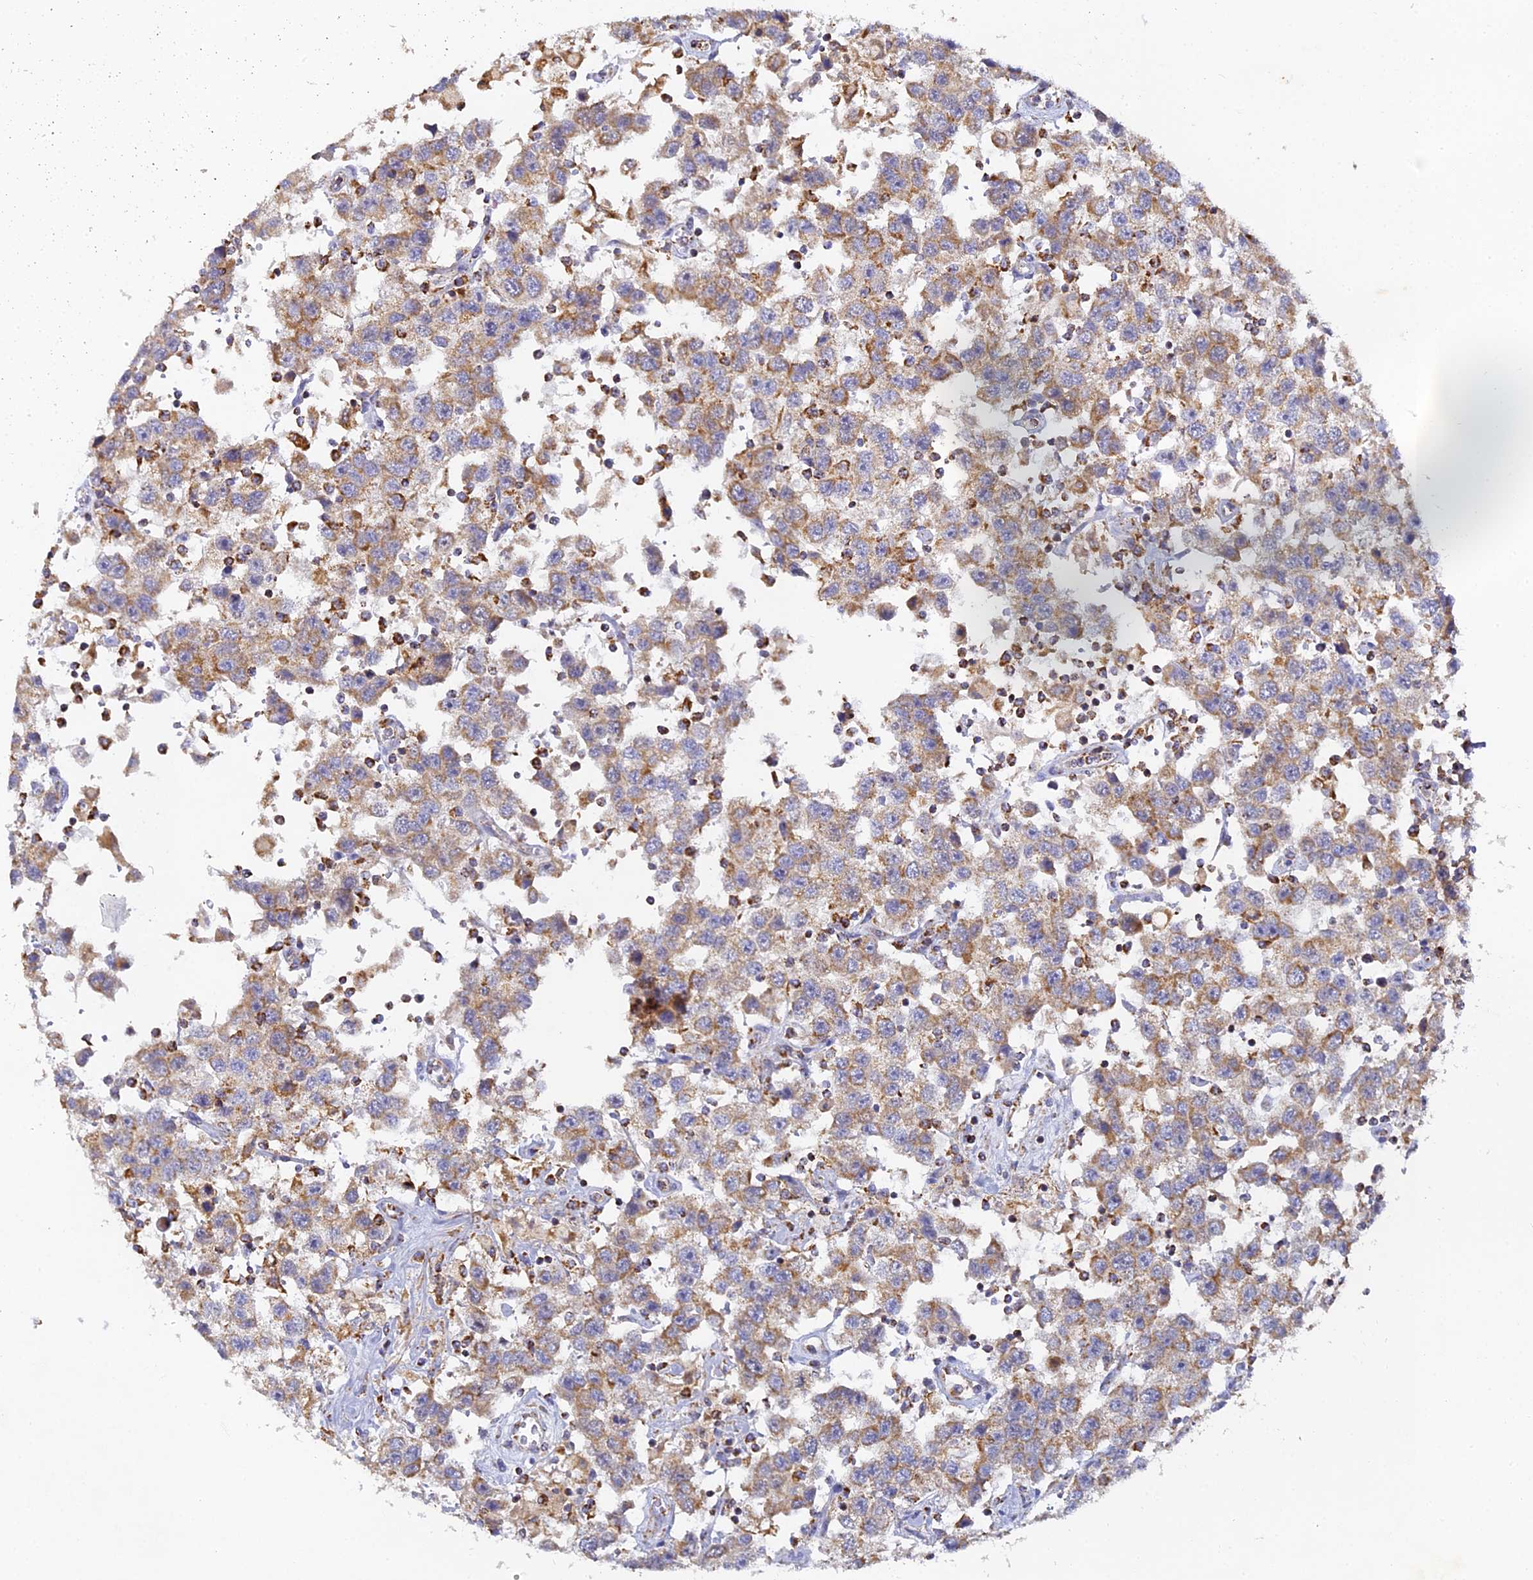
{"staining": {"intensity": "moderate", "quantity": ">75%", "location": "cytoplasmic/membranous"}, "tissue": "testis cancer", "cell_type": "Tumor cells", "image_type": "cancer", "snomed": [{"axis": "morphology", "description": "Seminoma, NOS"}, {"axis": "topography", "description": "Testis"}], "caption": "Moderate cytoplasmic/membranous staining is appreciated in about >75% of tumor cells in testis cancer. The staining was performed using DAB (3,3'-diaminobenzidine), with brown indicating positive protein expression. Nuclei are stained blue with hematoxylin.", "gene": "DONSON", "patient": {"sex": "male", "age": 41}}